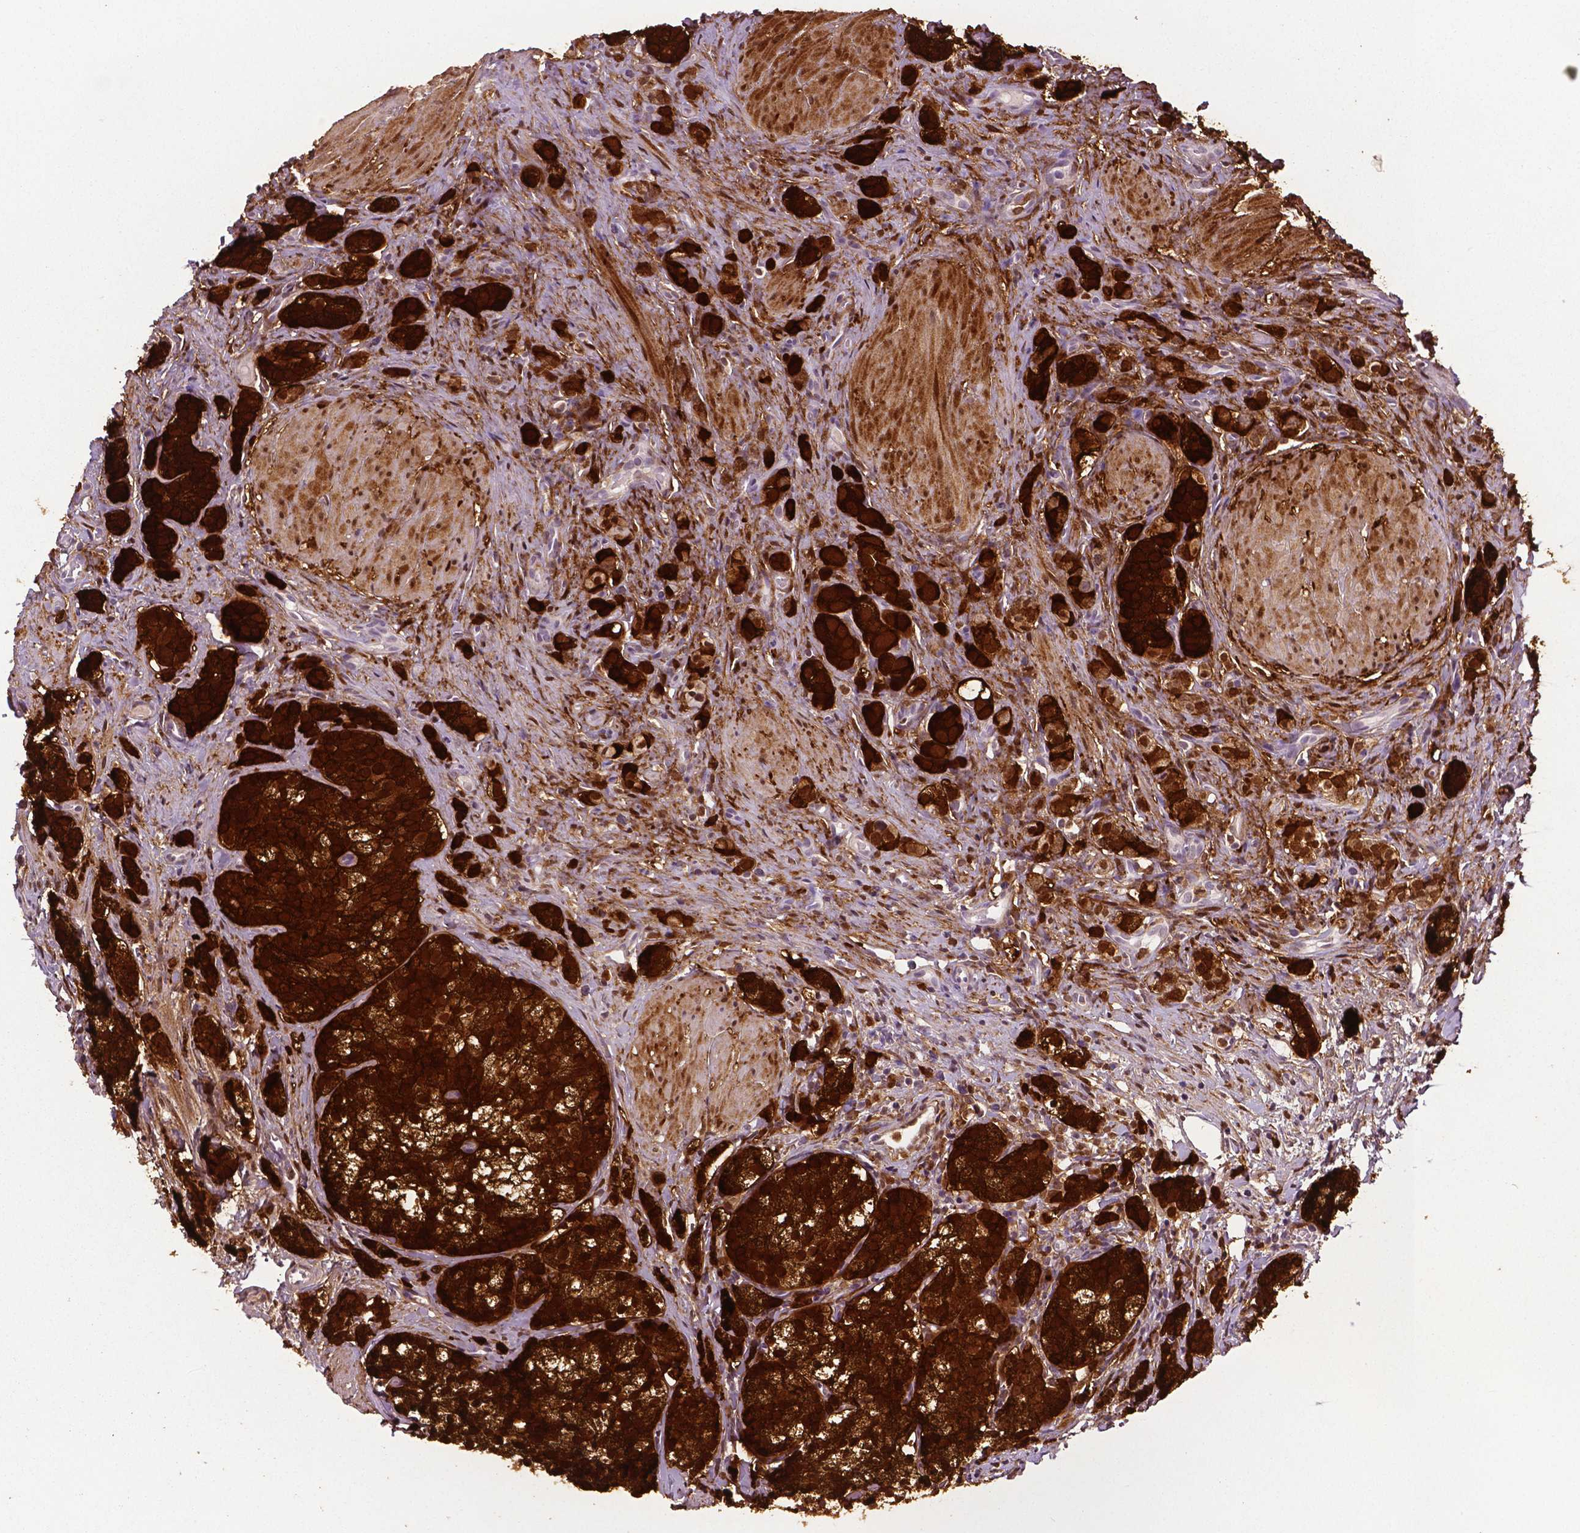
{"staining": {"intensity": "strong", "quantity": ">75%", "location": "cytoplasmic/membranous,nuclear"}, "tissue": "prostate cancer", "cell_type": "Tumor cells", "image_type": "cancer", "snomed": [{"axis": "morphology", "description": "Adenocarcinoma, High grade"}, {"axis": "topography", "description": "Prostate"}], "caption": "The image reveals staining of prostate adenocarcinoma (high-grade), revealing strong cytoplasmic/membranous and nuclear protein staining (brown color) within tumor cells. (Brightfield microscopy of DAB IHC at high magnification).", "gene": "PHGDH", "patient": {"sex": "male", "age": 53}}